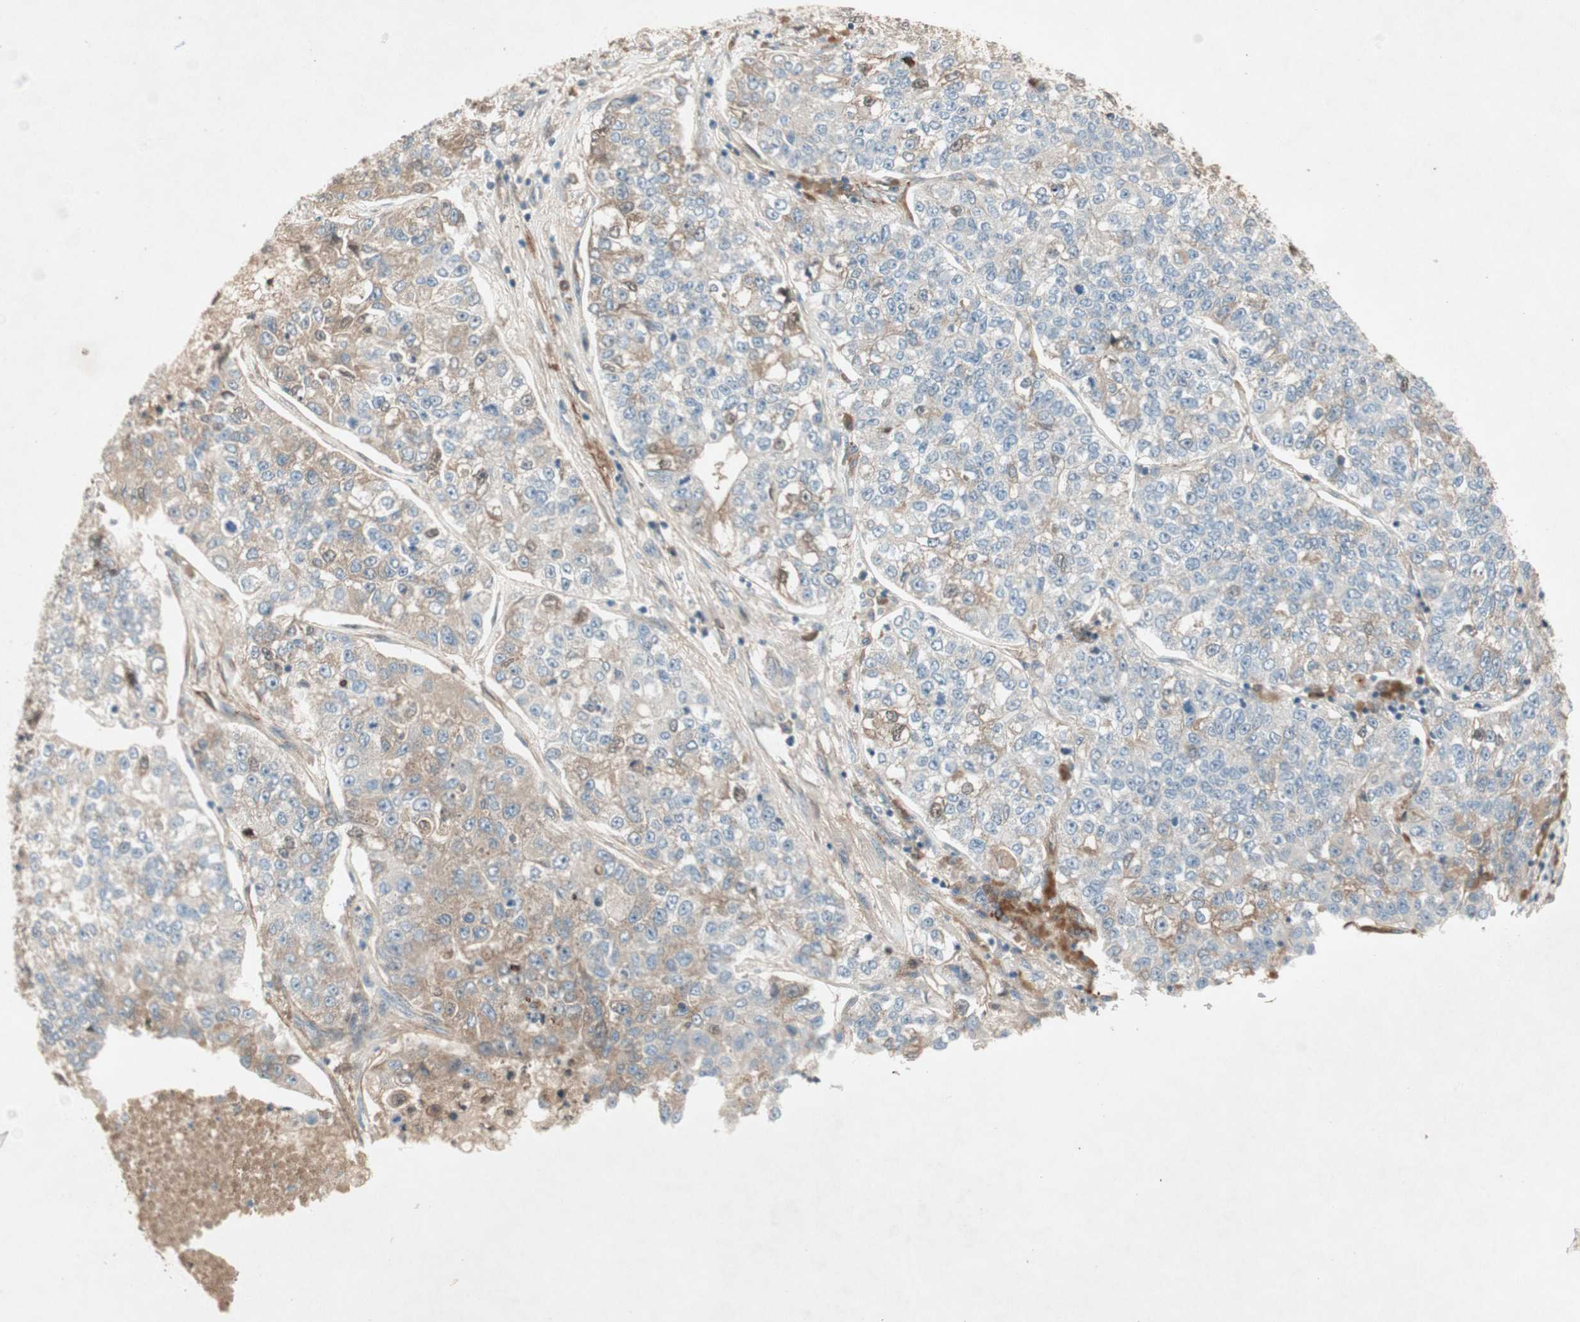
{"staining": {"intensity": "weak", "quantity": "<25%", "location": "cytoplasmic/membranous"}, "tissue": "lung cancer", "cell_type": "Tumor cells", "image_type": "cancer", "snomed": [{"axis": "morphology", "description": "Adenocarcinoma, NOS"}, {"axis": "topography", "description": "Lung"}], "caption": "Immunohistochemistry (IHC) photomicrograph of lung cancer stained for a protein (brown), which displays no expression in tumor cells.", "gene": "RNGTT", "patient": {"sex": "male", "age": 49}}